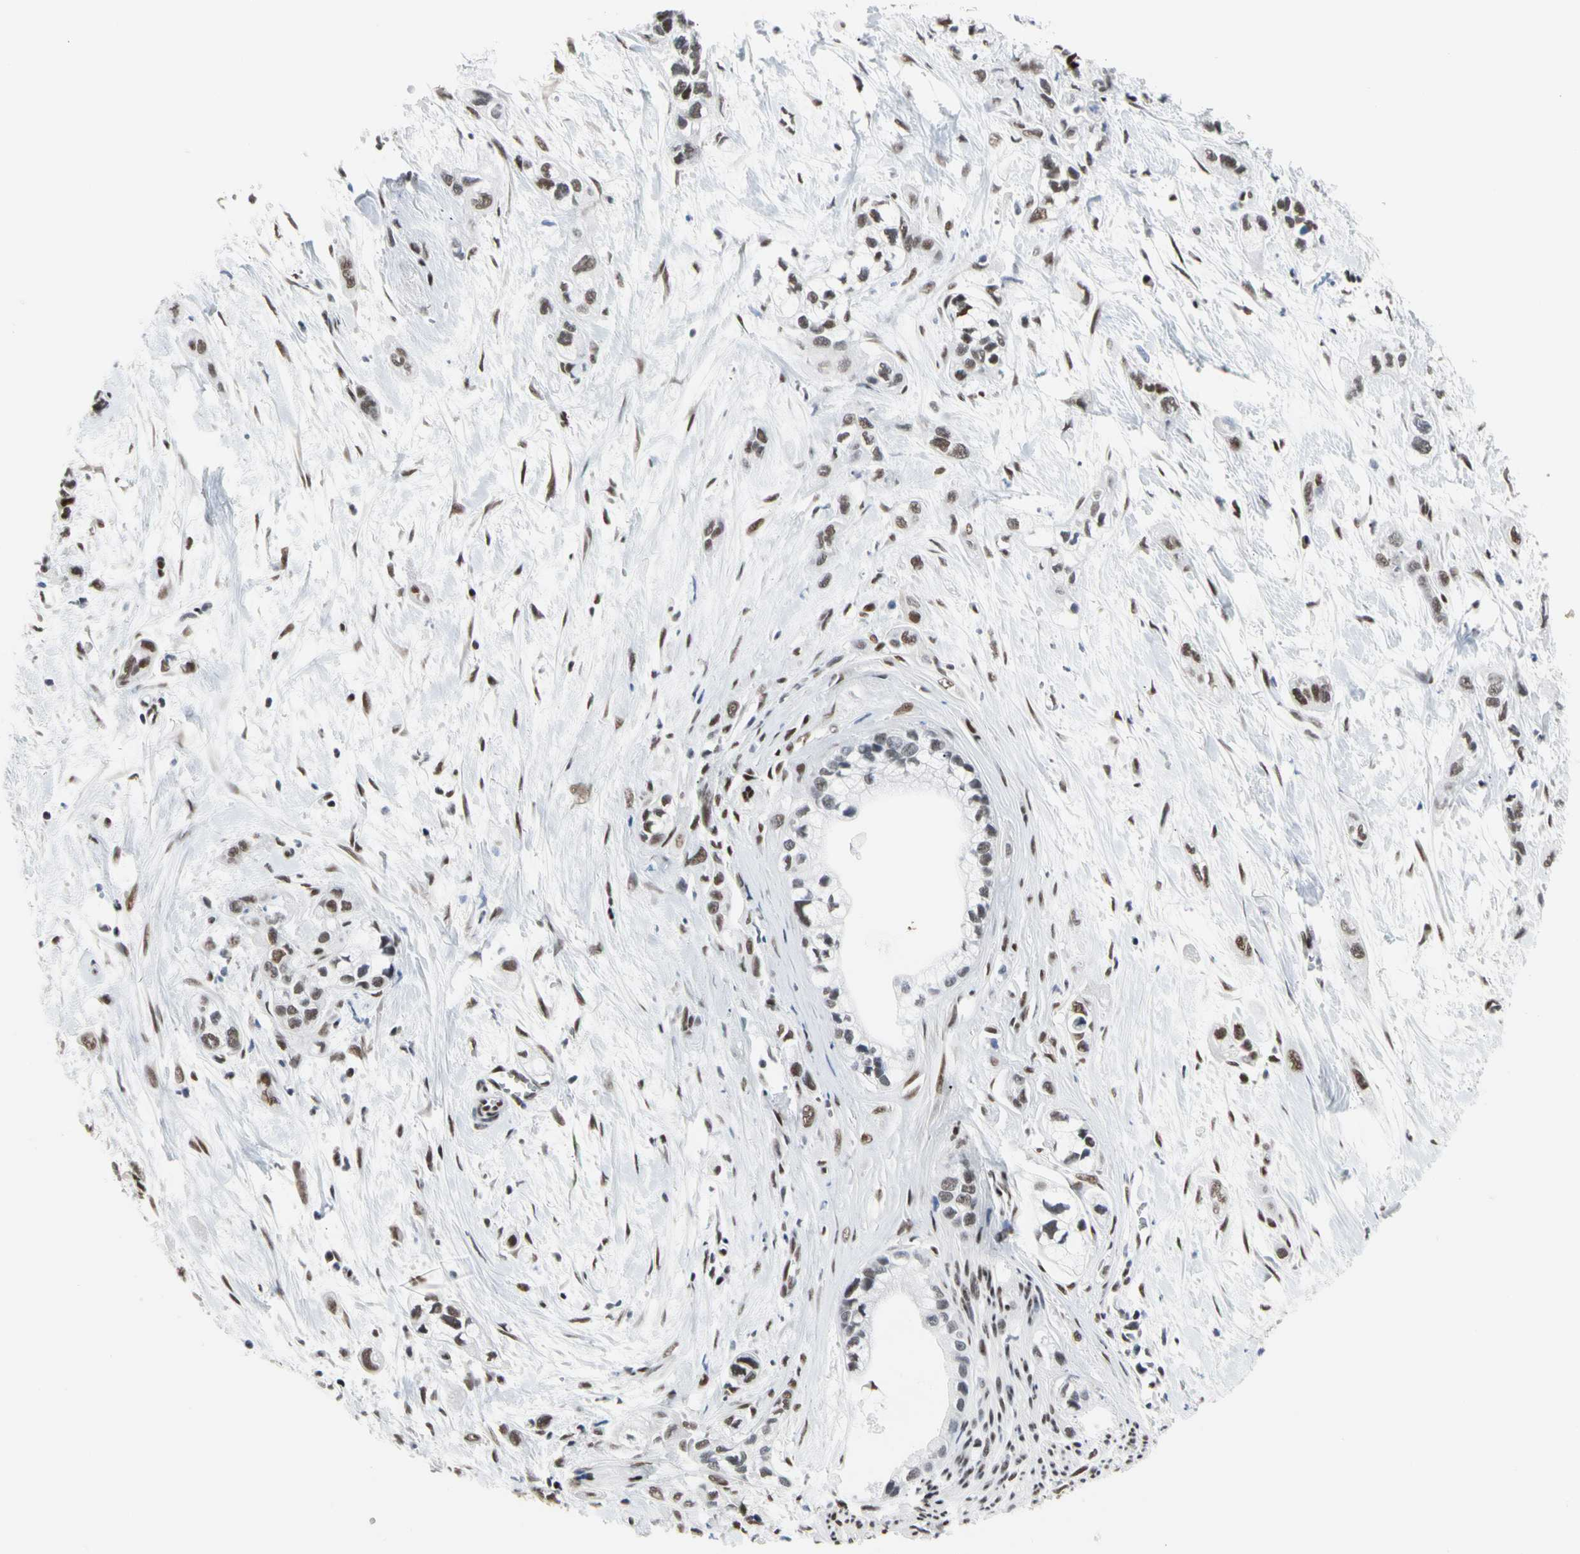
{"staining": {"intensity": "moderate", "quantity": ">75%", "location": "nuclear"}, "tissue": "pancreatic cancer", "cell_type": "Tumor cells", "image_type": "cancer", "snomed": [{"axis": "morphology", "description": "Adenocarcinoma, NOS"}, {"axis": "topography", "description": "Pancreas"}], "caption": "This photomicrograph shows immunohistochemistry (IHC) staining of human pancreatic adenocarcinoma, with medium moderate nuclear positivity in about >75% of tumor cells.", "gene": "FAM98B", "patient": {"sex": "male", "age": 74}}